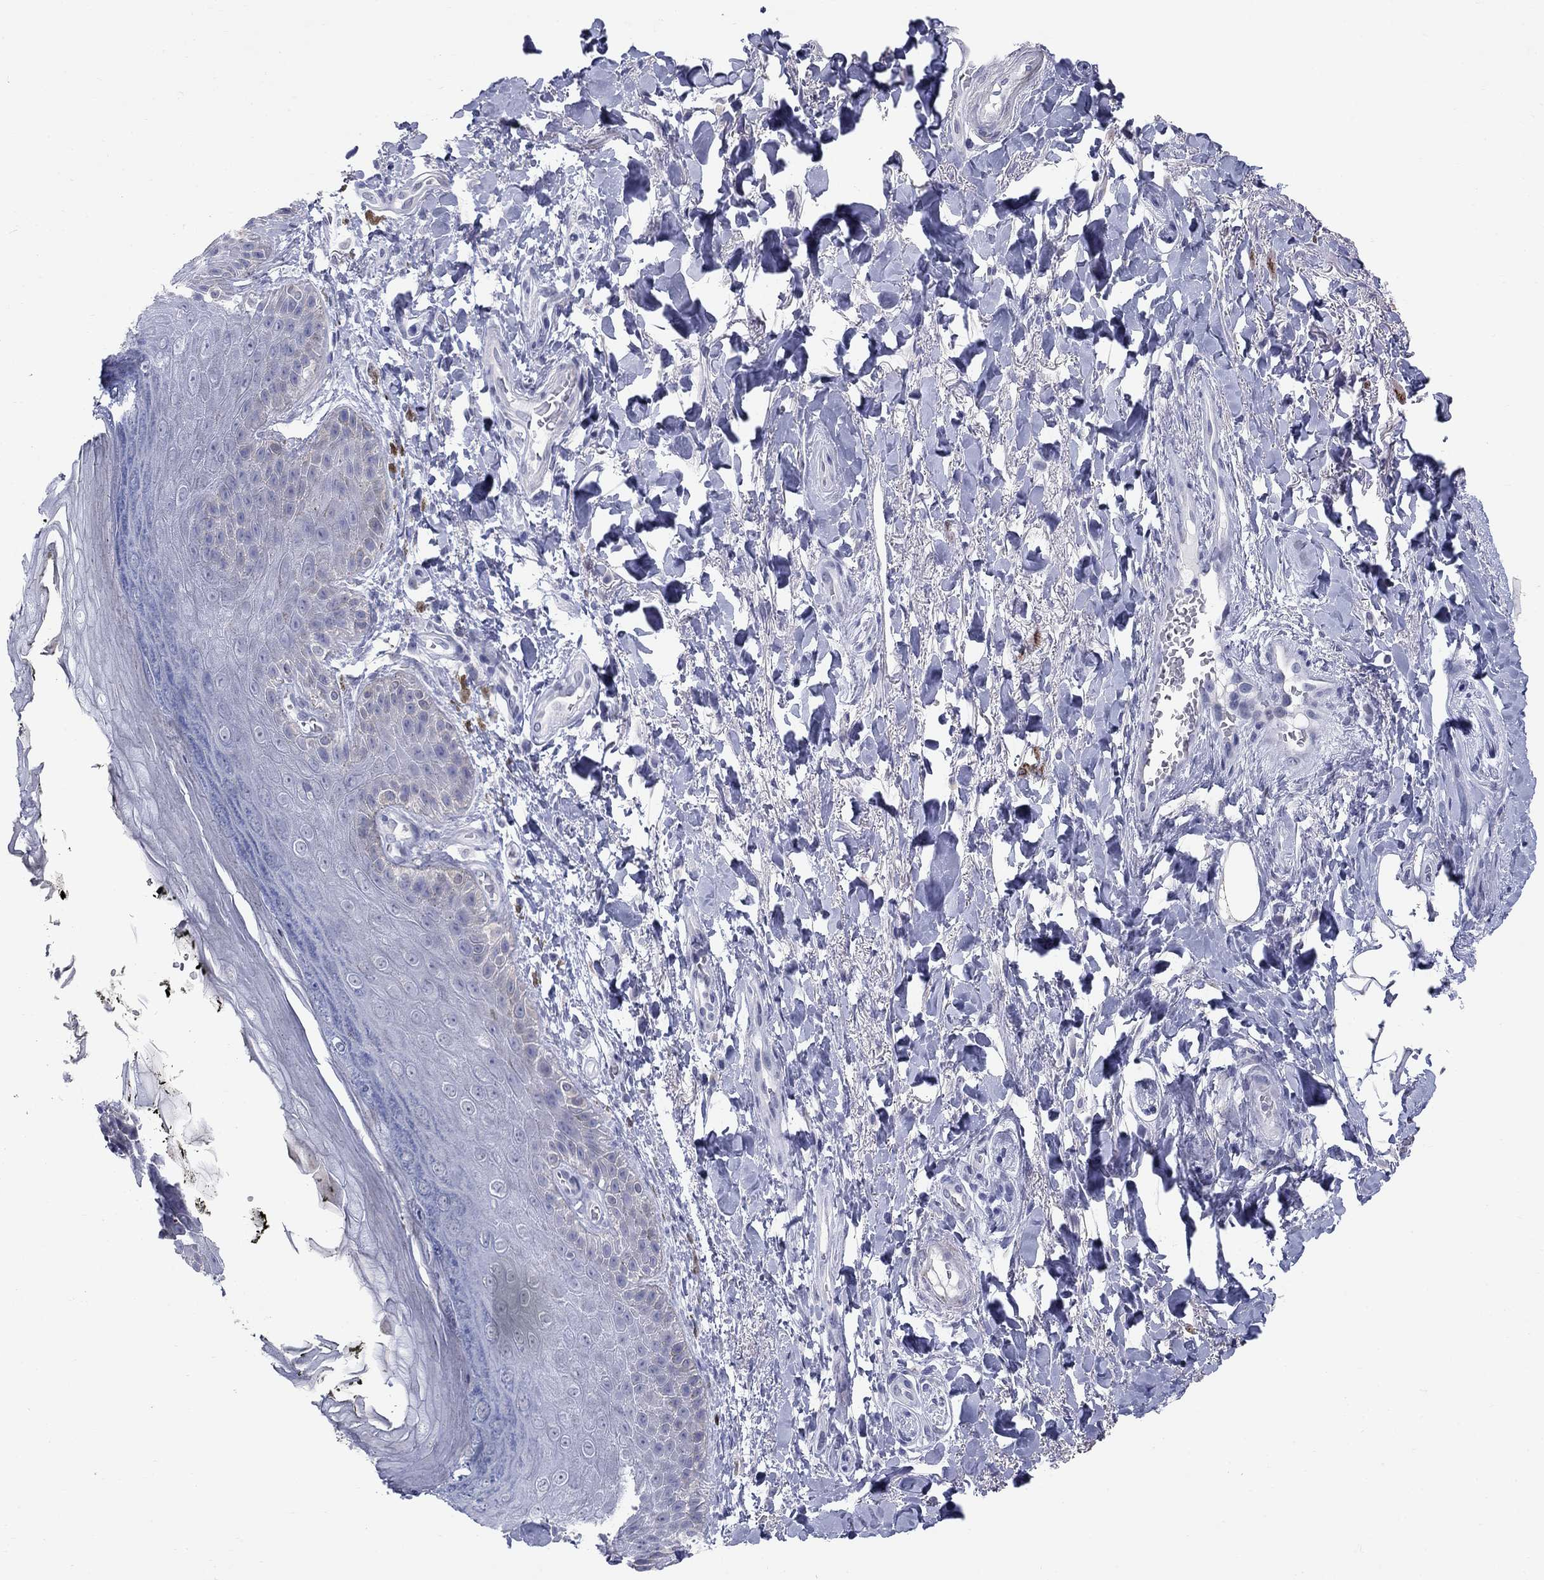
{"staining": {"intensity": "negative", "quantity": "none", "location": "none"}, "tissue": "skin", "cell_type": "Epidermal cells", "image_type": "normal", "snomed": [{"axis": "morphology", "description": "Normal tissue, NOS"}, {"axis": "topography", "description": "Anal"}, {"axis": "topography", "description": "Peripheral nerve tissue"}], "caption": "High magnification brightfield microscopy of normal skin stained with DAB (brown) and counterstained with hematoxylin (blue): epidermal cells show no significant positivity. Brightfield microscopy of immunohistochemistry stained with DAB (brown) and hematoxylin (blue), captured at high magnification.", "gene": "NTRK2", "patient": {"sex": "male", "age": 53}}